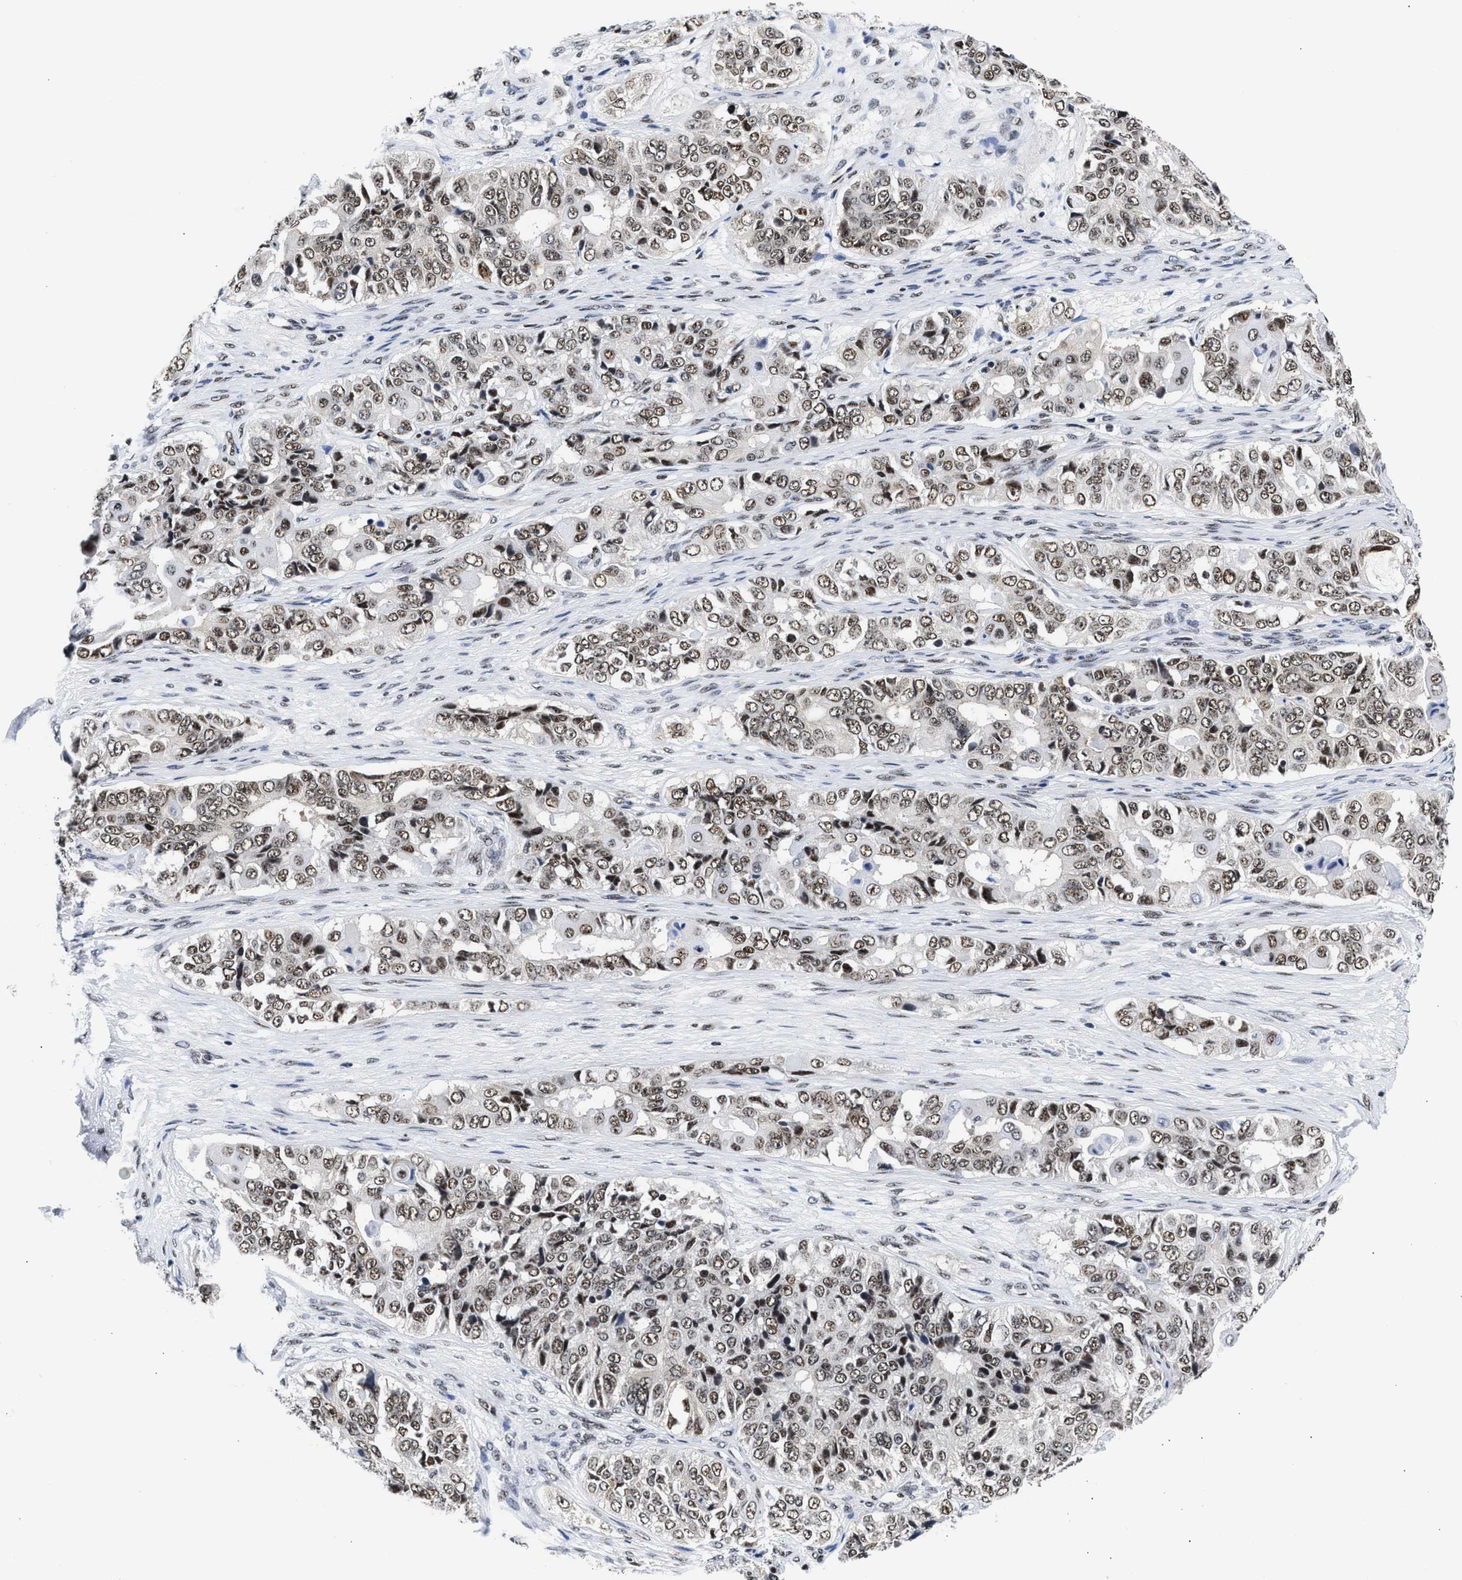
{"staining": {"intensity": "moderate", "quantity": ">75%", "location": "nuclear"}, "tissue": "ovarian cancer", "cell_type": "Tumor cells", "image_type": "cancer", "snomed": [{"axis": "morphology", "description": "Carcinoma, endometroid"}, {"axis": "topography", "description": "Ovary"}], "caption": "Human ovarian cancer (endometroid carcinoma) stained with a brown dye displays moderate nuclear positive positivity in approximately >75% of tumor cells.", "gene": "RBM8A", "patient": {"sex": "female", "age": 51}}